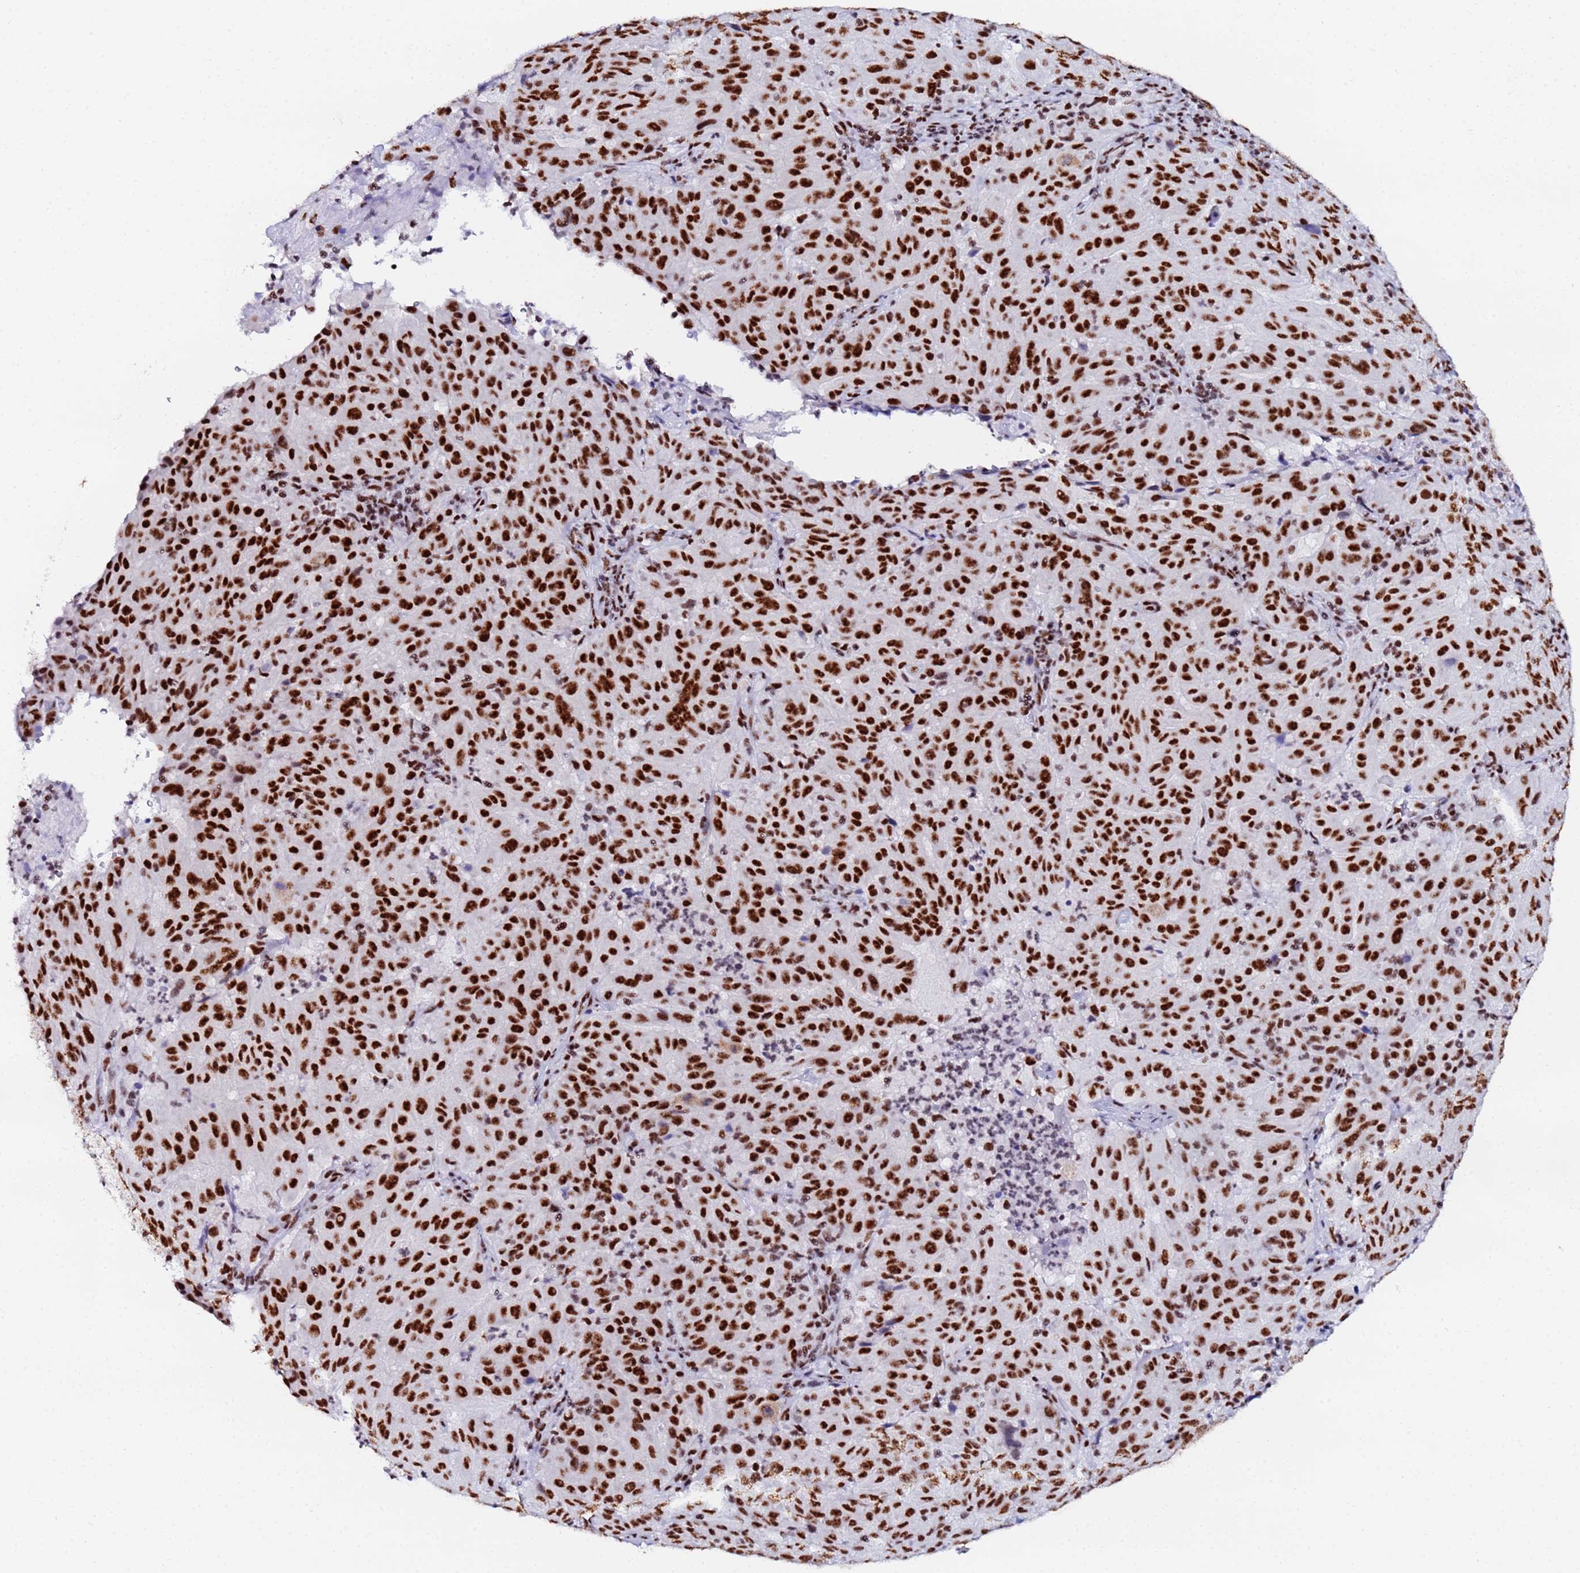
{"staining": {"intensity": "strong", "quantity": ">75%", "location": "nuclear"}, "tissue": "pancreatic cancer", "cell_type": "Tumor cells", "image_type": "cancer", "snomed": [{"axis": "morphology", "description": "Adenocarcinoma, NOS"}, {"axis": "topography", "description": "Pancreas"}], "caption": "Strong nuclear positivity is seen in approximately >75% of tumor cells in pancreatic cancer (adenocarcinoma).", "gene": "SNRPA1", "patient": {"sex": "male", "age": 63}}